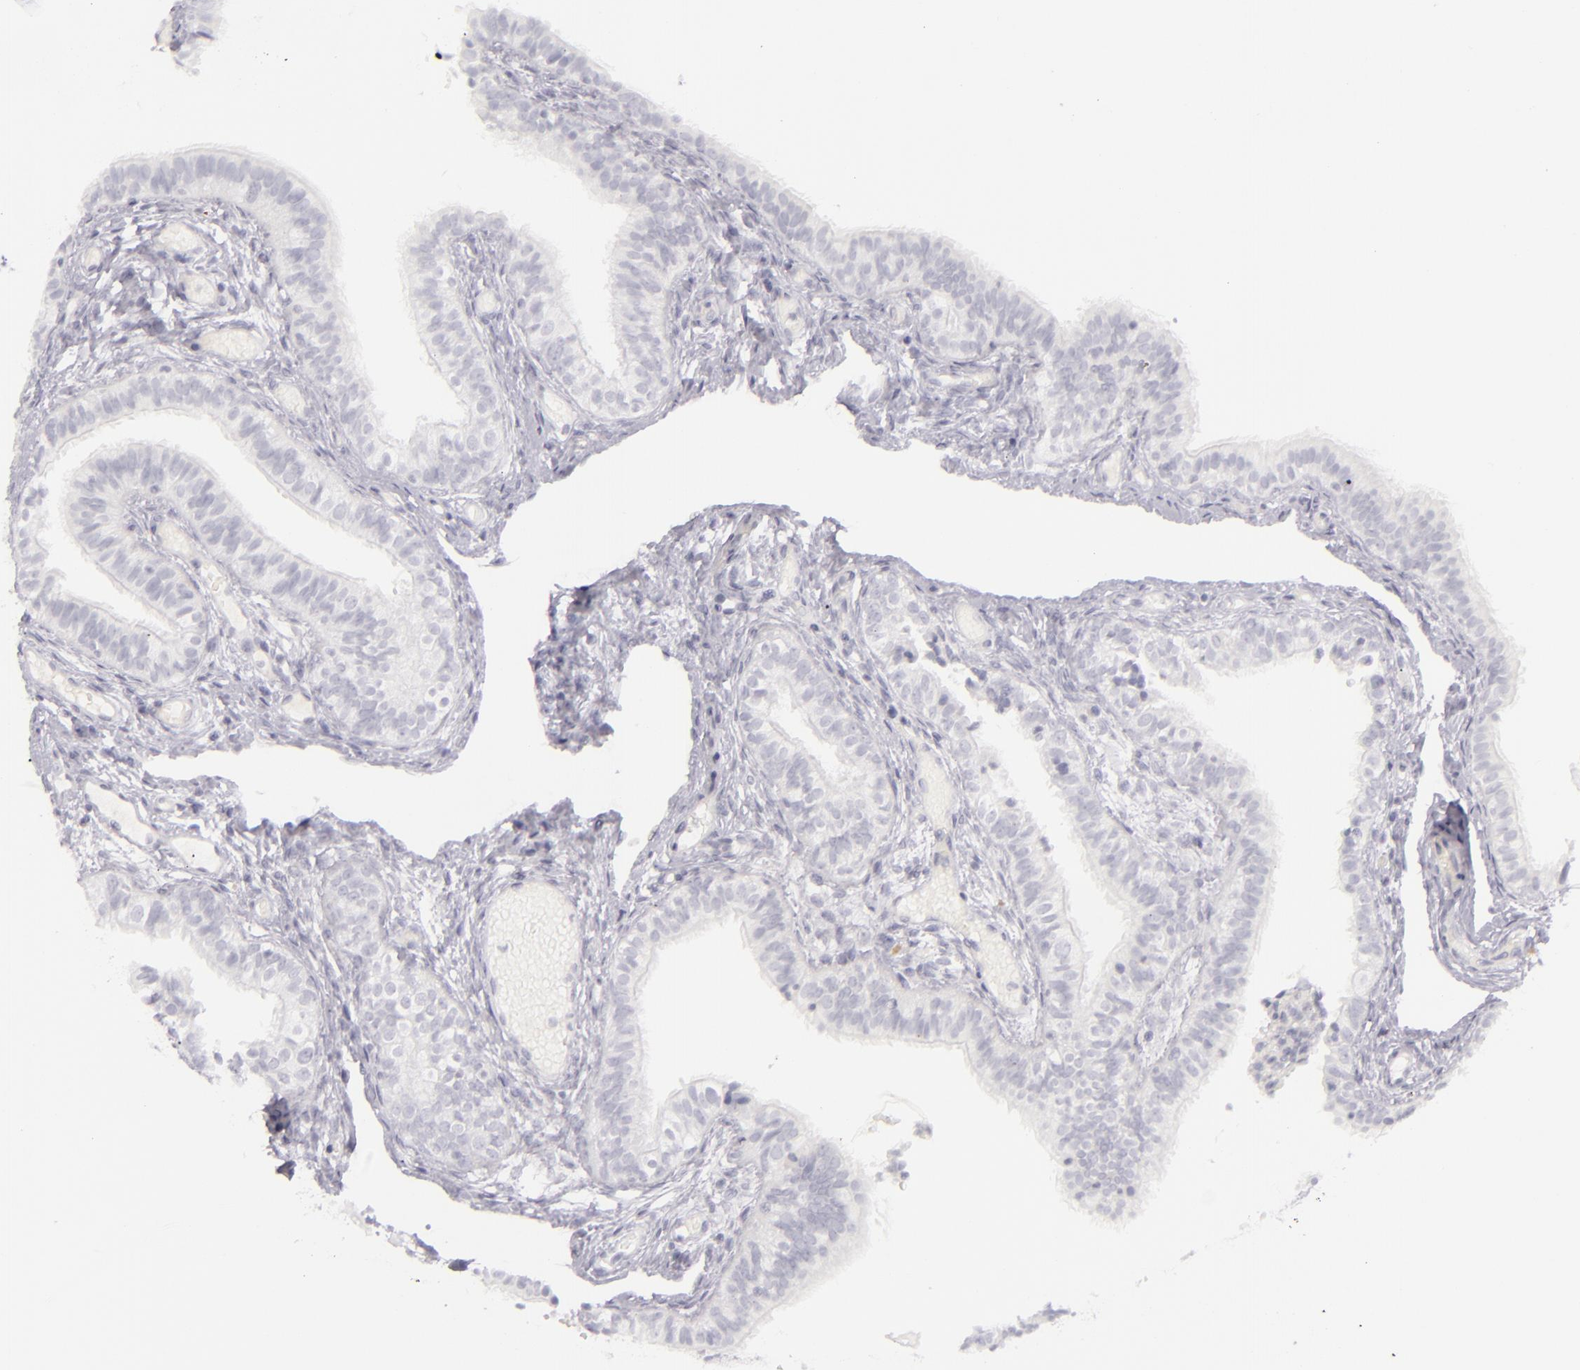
{"staining": {"intensity": "negative", "quantity": "none", "location": "none"}, "tissue": "fallopian tube", "cell_type": "Glandular cells", "image_type": "normal", "snomed": [{"axis": "morphology", "description": "Normal tissue, NOS"}, {"axis": "morphology", "description": "Dermoid, NOS"}, {"axis": "topography", "description": "Fallopian tube"}], "caption": "IHC of normal fallopian tube reveals no expression in glandular cells.", "gene": "CDX2", "patient": {"sex": "female", "age": 33}}